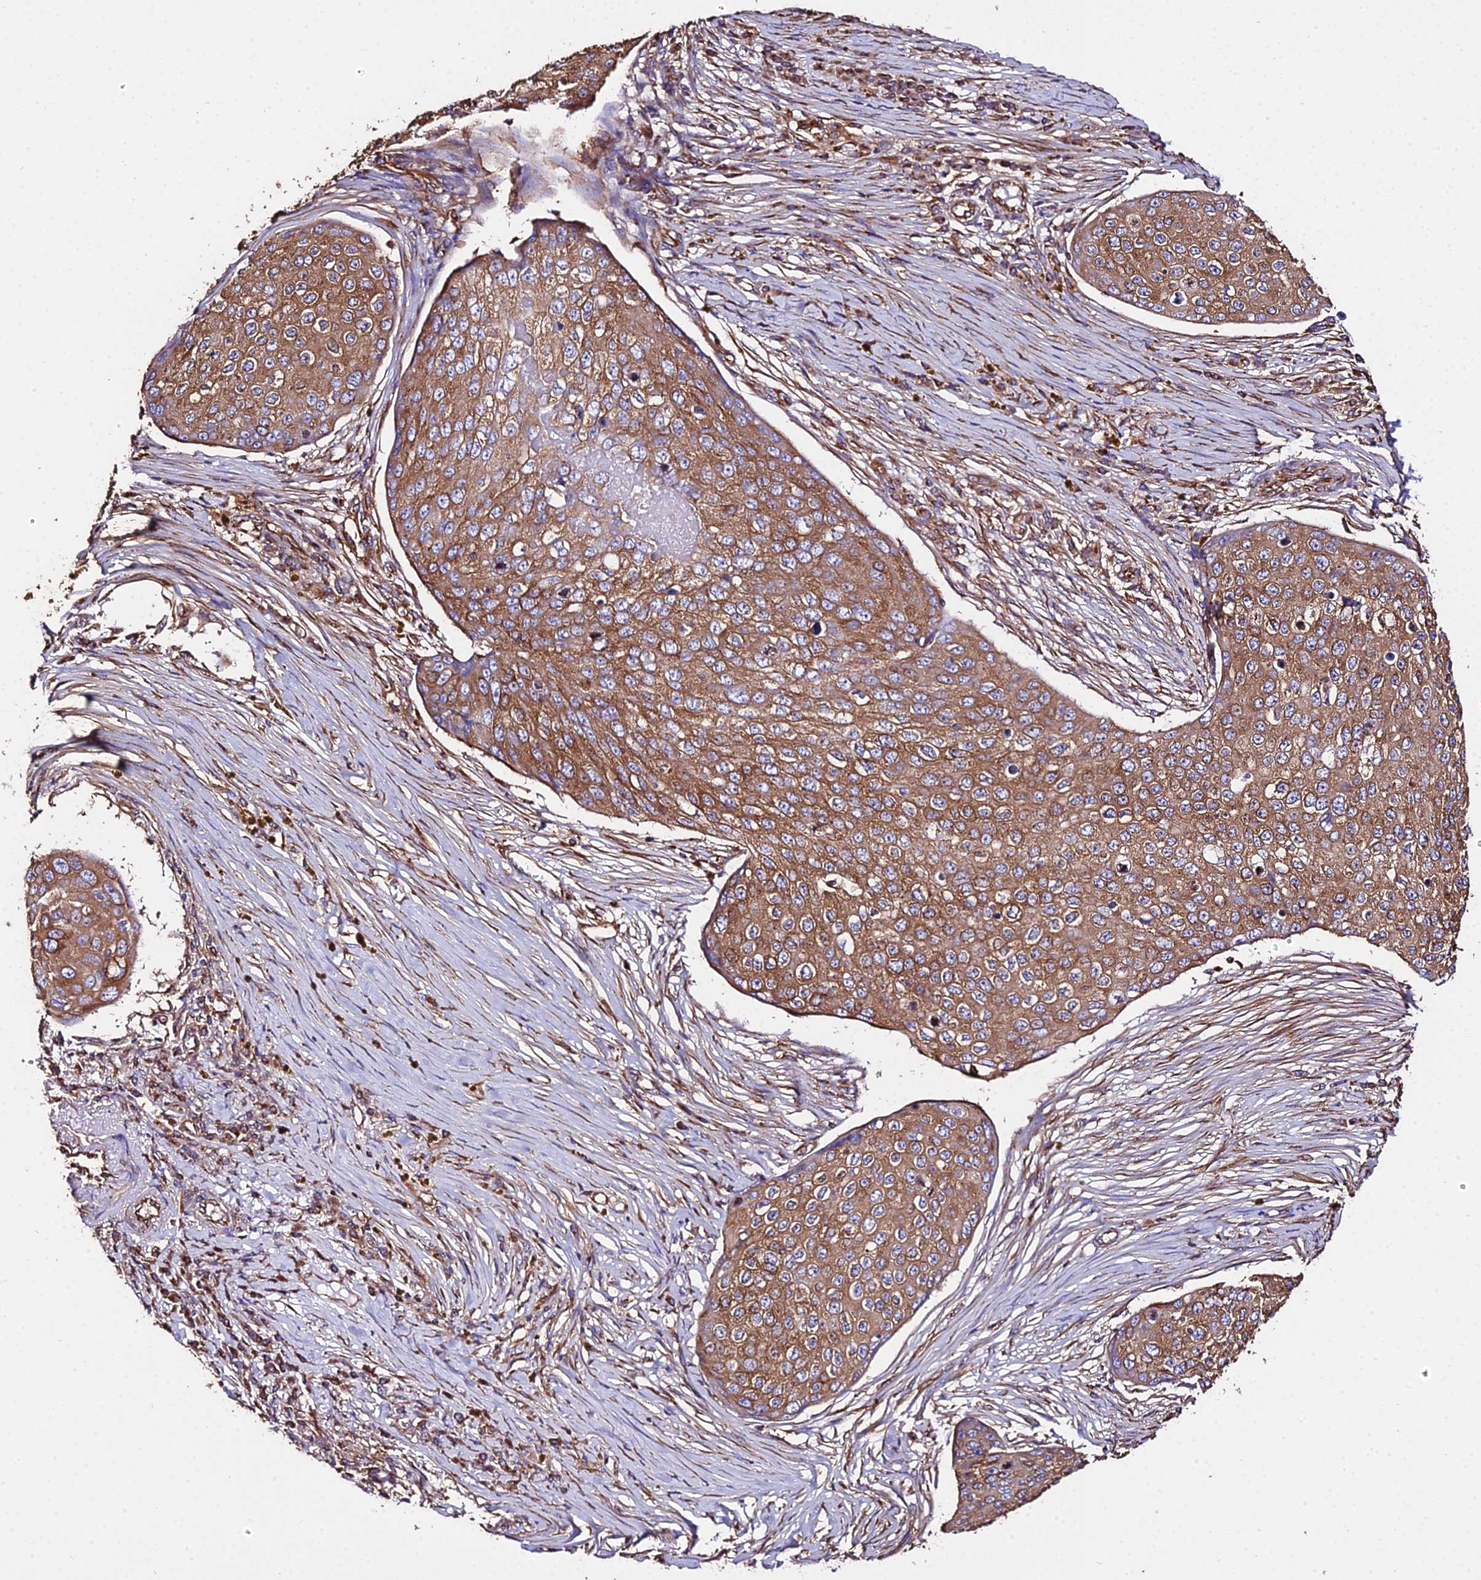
{"staining": {"intensity": "moderate", "quantity": ">75%", "location": "cytoplasmic/membranous"}, "tissue": "skin cancer", "cell_type": "Tumor cells", "image_type": "cancer", "snomed": [{"axis": "morphology", "description": "Squamous cell carcinoma, NOS"}, {"axis": "topography", "description": "Skin"}], "caption": "Brown immunohistochemical staining in squamous cell carcinoma (skin) shows moderate cytoplasmic/membranous expression in about >75% of tumor cells. The protein of interest is stained brown, and the nuclei are stained in blue (DAB IHC with brightfield microscopy, high magnification).", "gene": "TUBA3D", "patient": {"sex": "male", "age": 71}}